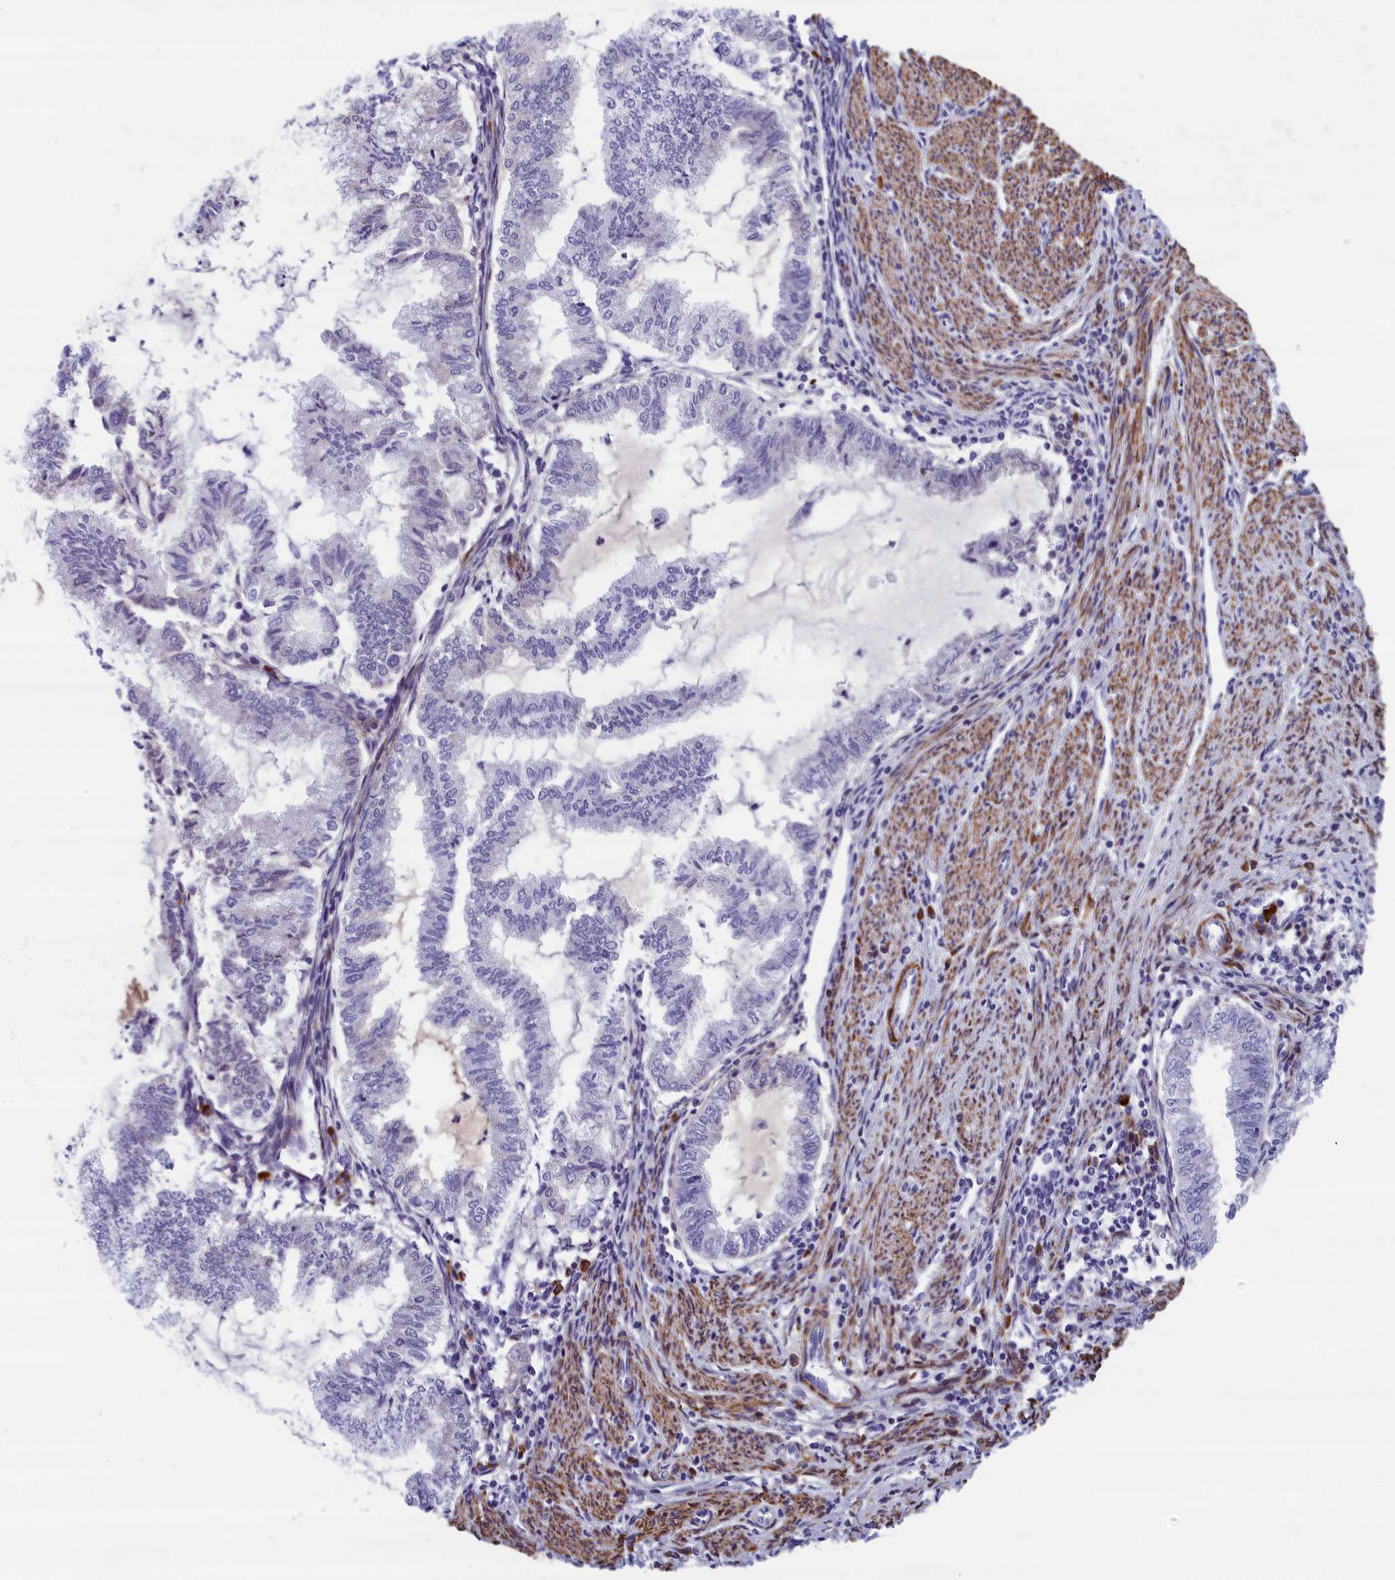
{"staining": {"intensity": "negative", "quantity": "none", "location": "none"}, "tissue": "endometrial cancer", "cell_type": "Tumor cells", "image_type": "cancer", "snomed": [{"axis": "morphology", "description": "Adenocarcinoma, NOS"}, {"axis": "topography", "description": "Endometrium"}], "caption": "Tumor cells show no significant expression in endometrial cancer (adenocarcinoma). (DAB immunohistochemistry visualized using brightfield microscopy, high magnification).", "gene": "BCL2L13", "patient": {"sex": "female", "age": 79}}